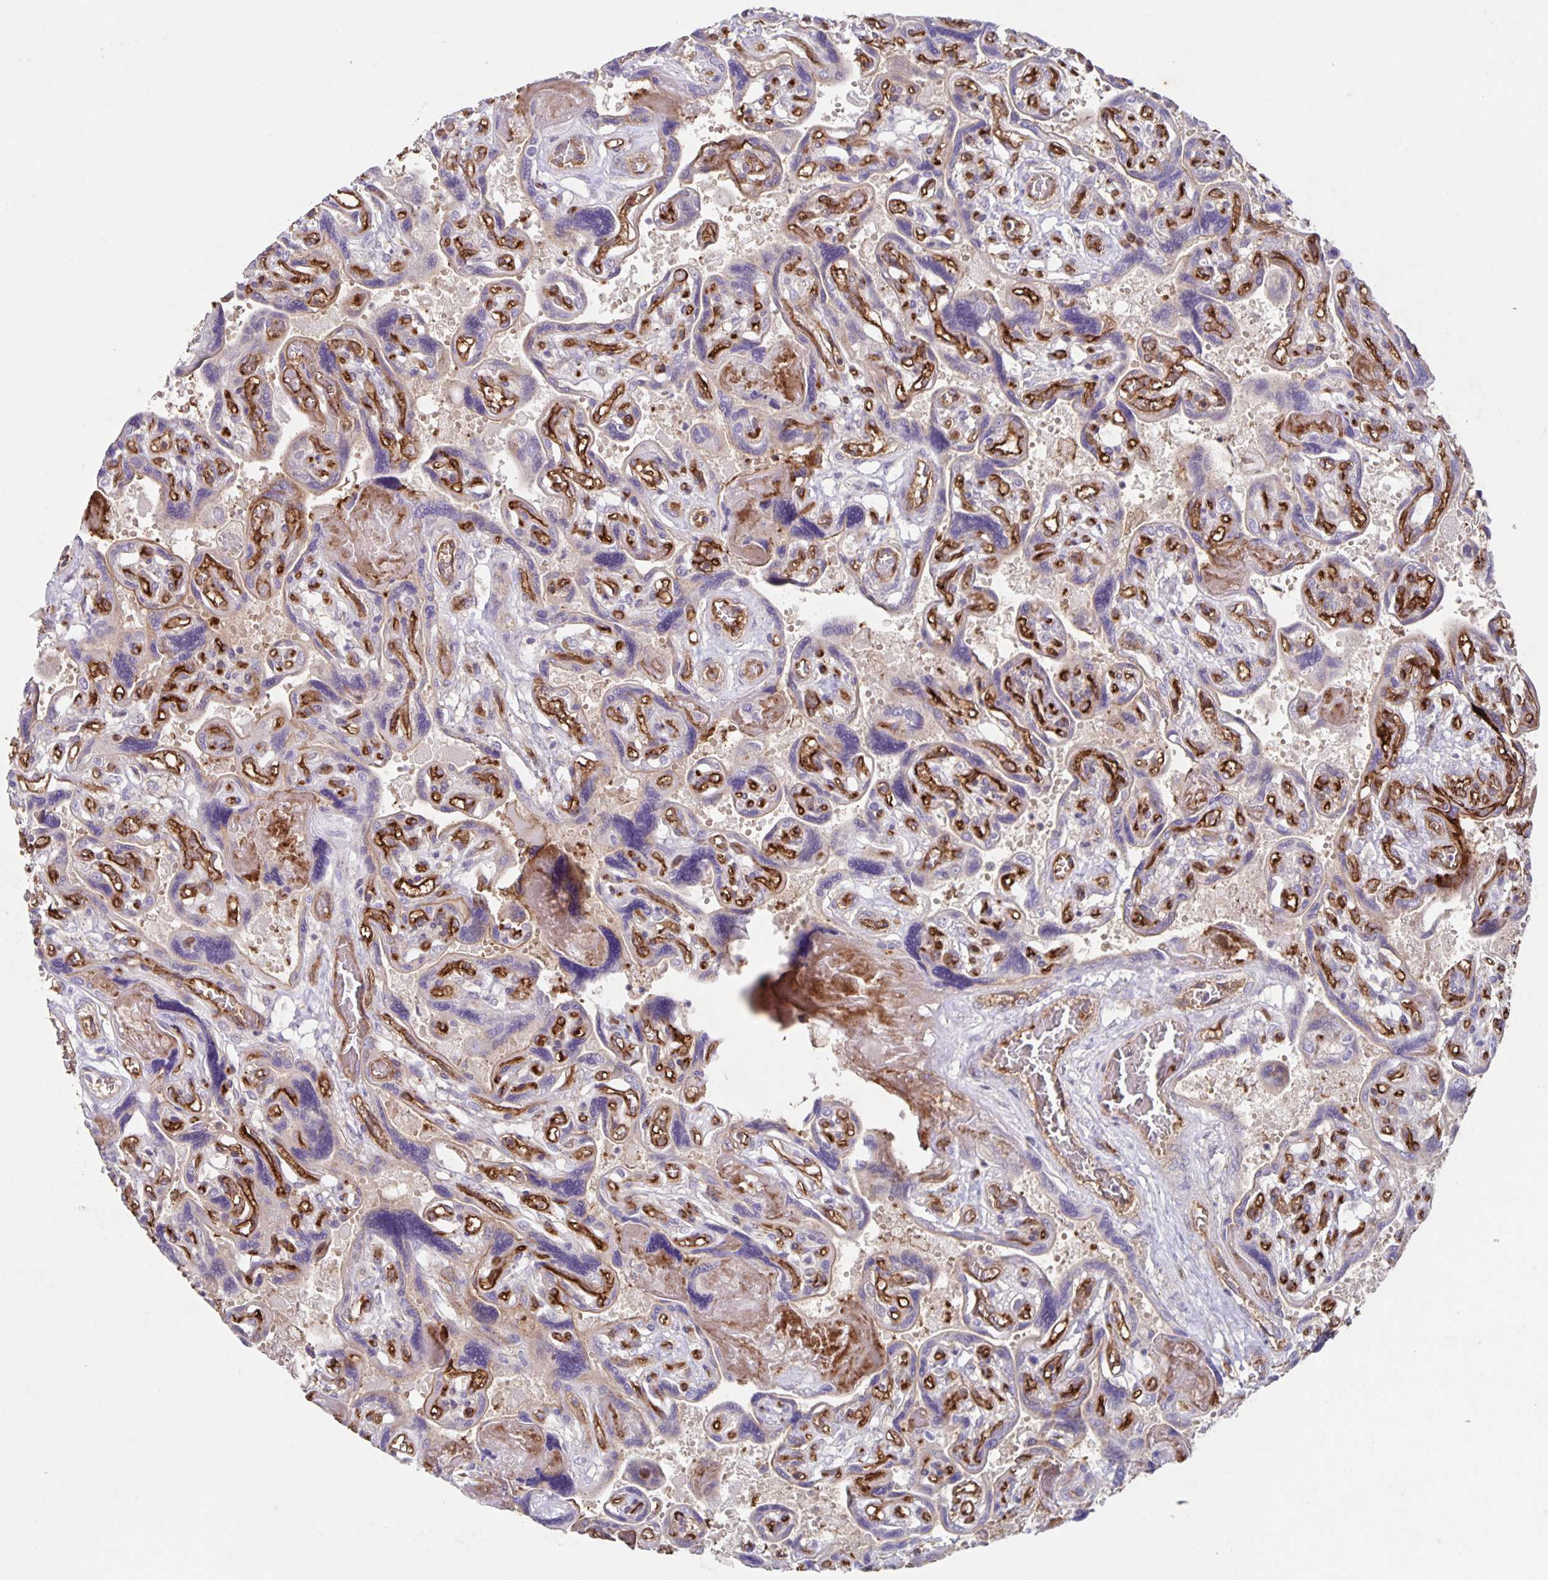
{"staining": {"intensity": "negative", "quantity": "none", "location": "none"}, "tissue": "placenta", "cell_type": "Decidual cells", "image_type": "normal", "snomed": [{"axis": "morphology", "description": "Normal tissue, NOS"}, {"axis": "topography", "description": "Placenta"}], "caption": "A histopathology image of placenta stained for a protein reveals no brown staining in decidual cells.", "gene": "ITGA2", "patient": {"sex": "female", "age": 32}}